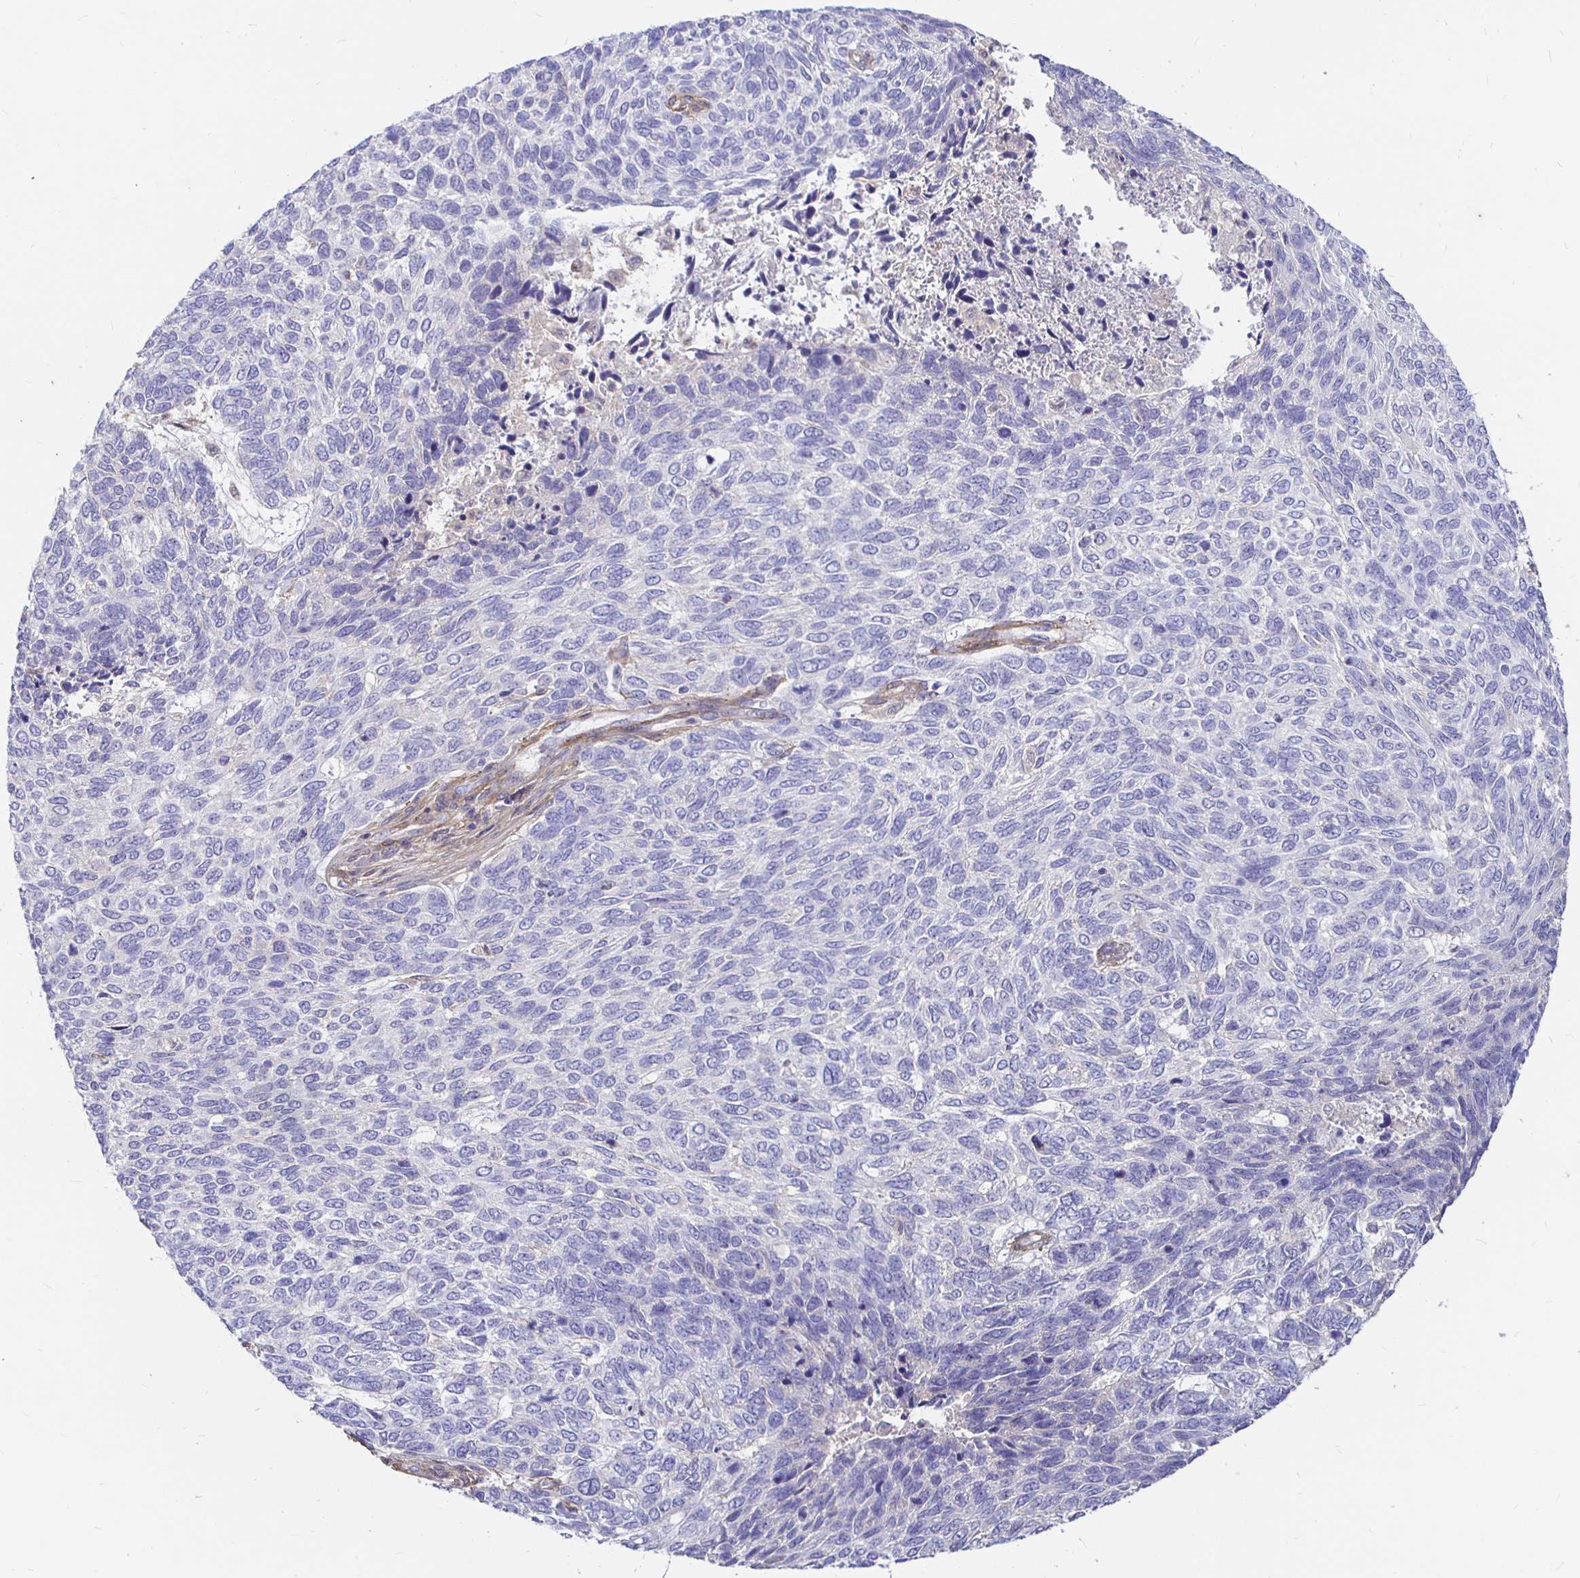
{"staining": {"intensity": "negative", "quantity": "none", "location": "none"}, "tissue": "skin cancer", "cell_type": "Tumor cells", "image_type": "cancer", "snomed": [{"axis": "morphology", "description": "Basal cell carcinoma"}, {"axis": "topography", "description": "Skin"}], "caption": "This histopathology image is of skin basal cell carcinoma stained with immunohistochemistry (IHC) to label a protein in brown with the nuclei are counter-stained blue. There is no positivity in tumor cells.", "gene": "PALM2AKAP2", "patient": {"sex": "female", "age": 65}}